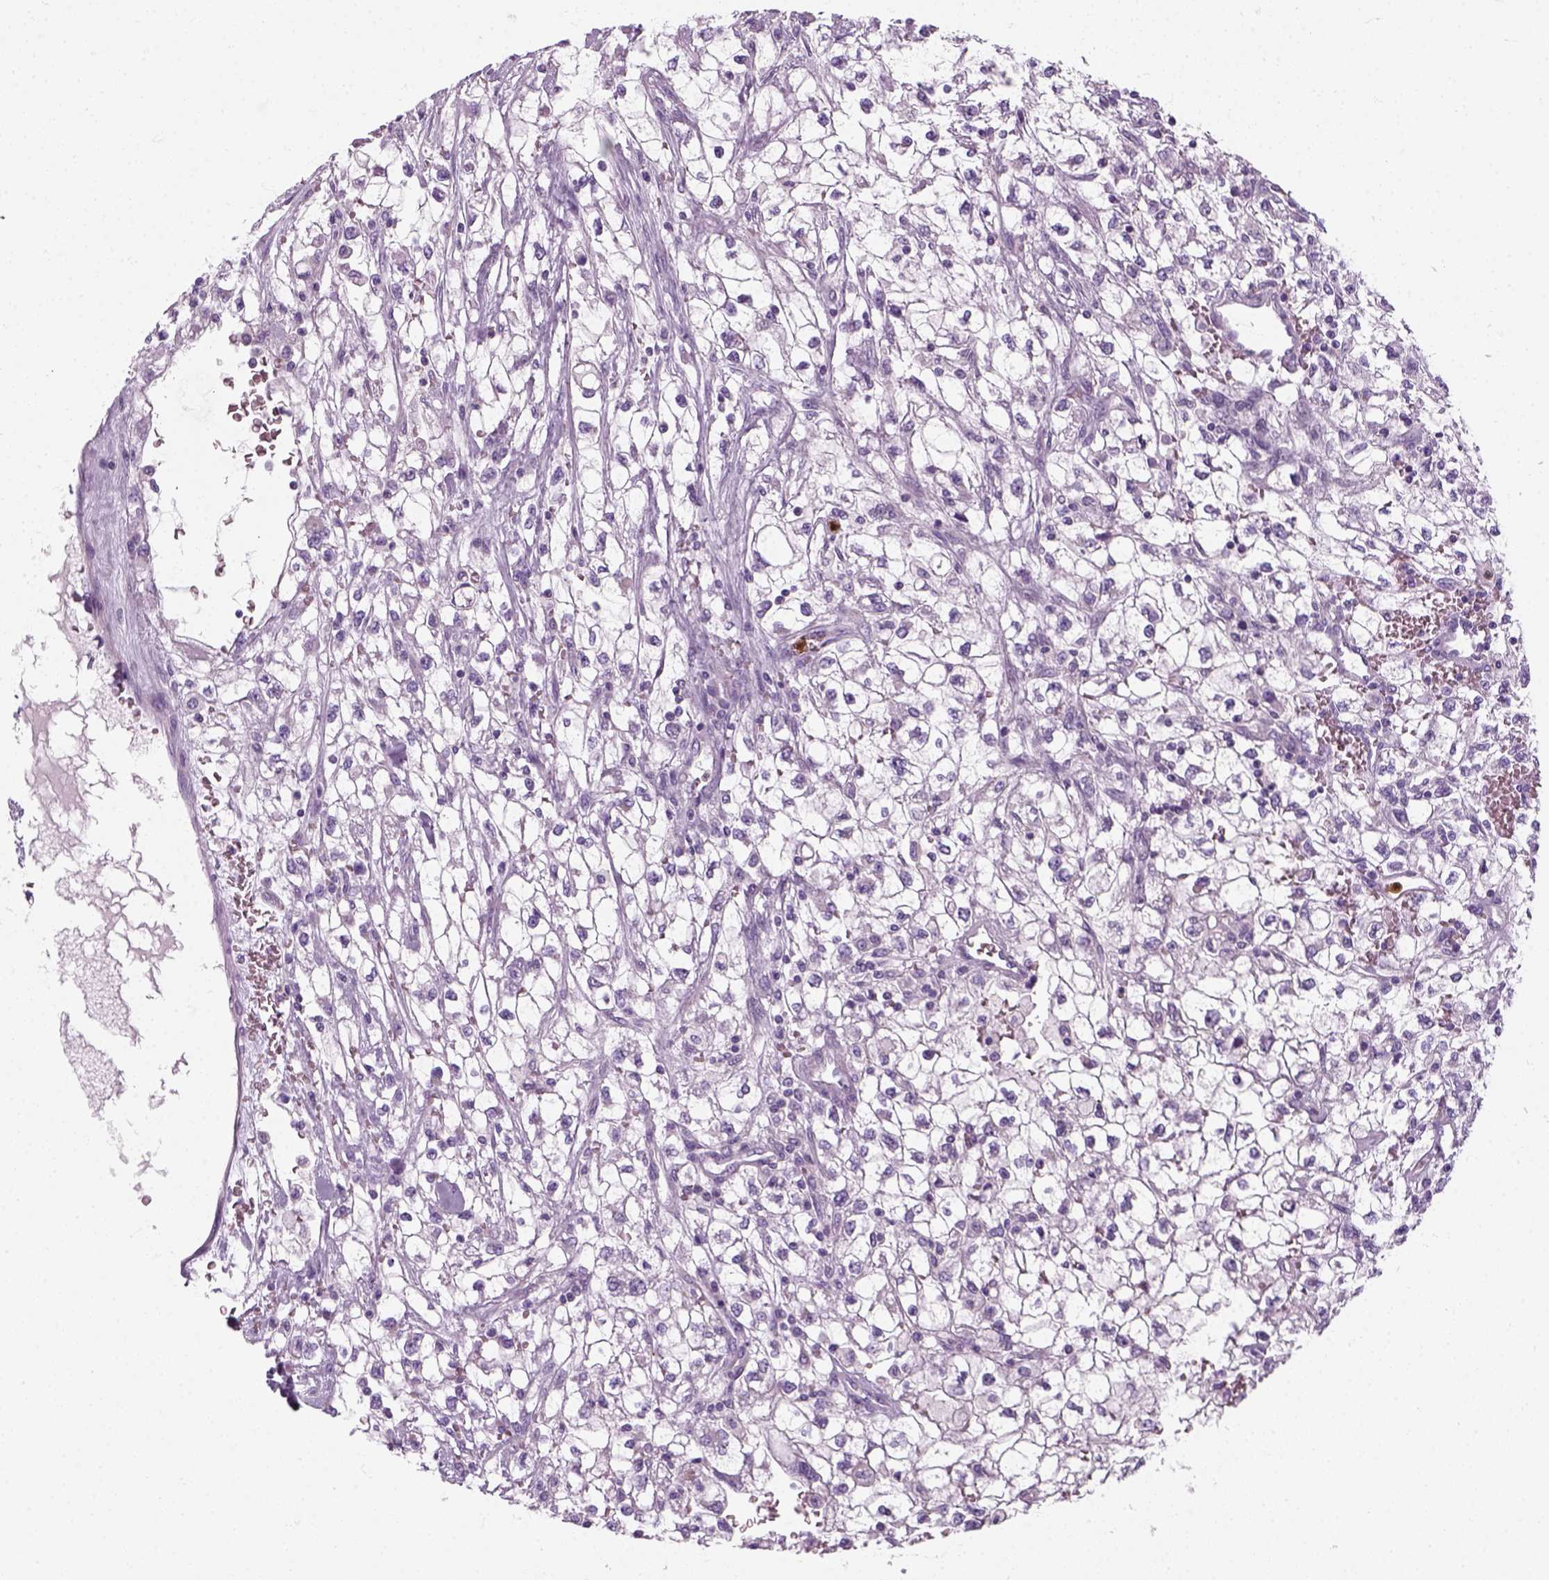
{"staining": {"intensity": "negative", "quantity": "none", "location": "none"}, "tissue": "renal cancer", "cell_type": "Tumor cells", "image_type": "cancer", "snomed": [{"axis": "morphology", "description": "Adenocarcinoma, NOS"}, {"axis": "topography", "description": "Kidney"}], "caption": "A histopathology image of renal adenocarcinoma stained for a protein demonstrates no brown staining in tumor cells.", "gene": "IL4", "patient": {"sex": "male", "age": 59}}